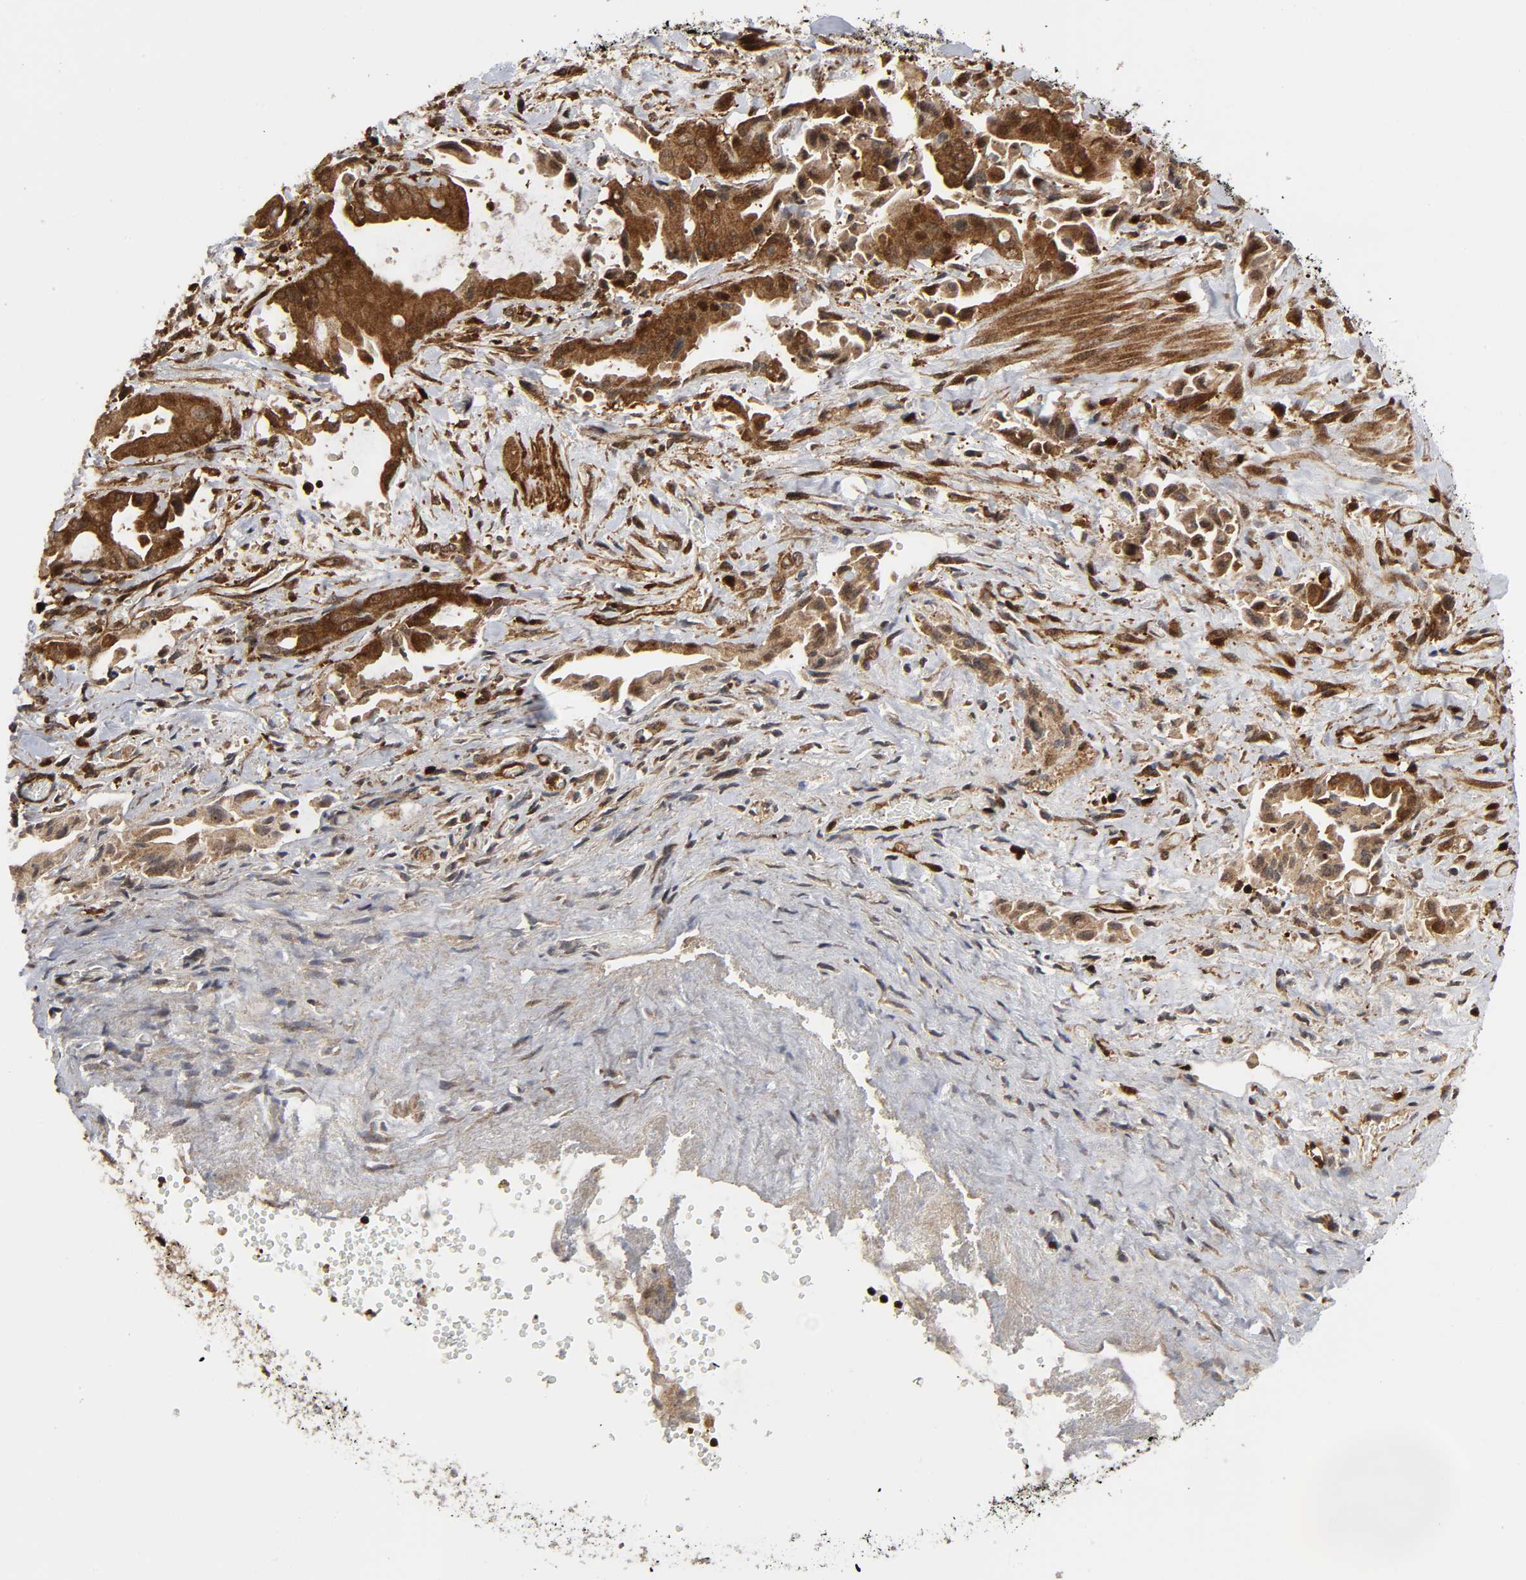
{"staining": {"intensity": "strong", "quantity": ">75%", "location": "cytoplasmic/membranous"}, "tissue": "liver cancer", "cell_type": "Tumor cells", "image_type": "cancer", "snomed": [{"axis": "morphology", "description": "Cholangiocarcinoma"}, {"axis": "topography", "description": "Liver"}], "caption": "Immunohistochemistry (IHC) histopathology image of neoplastic tissue: liver cholangiocarcinoma stained using immunohistochemistry demonstrates high levels of strong protein expression localized specifically in the cytoplasmic/membranous of tumor cells, appearing as a cytoplasmic/membranous brown color.", "gene": "MAPK1", "patient": {"sex": "male", "age": 58}}